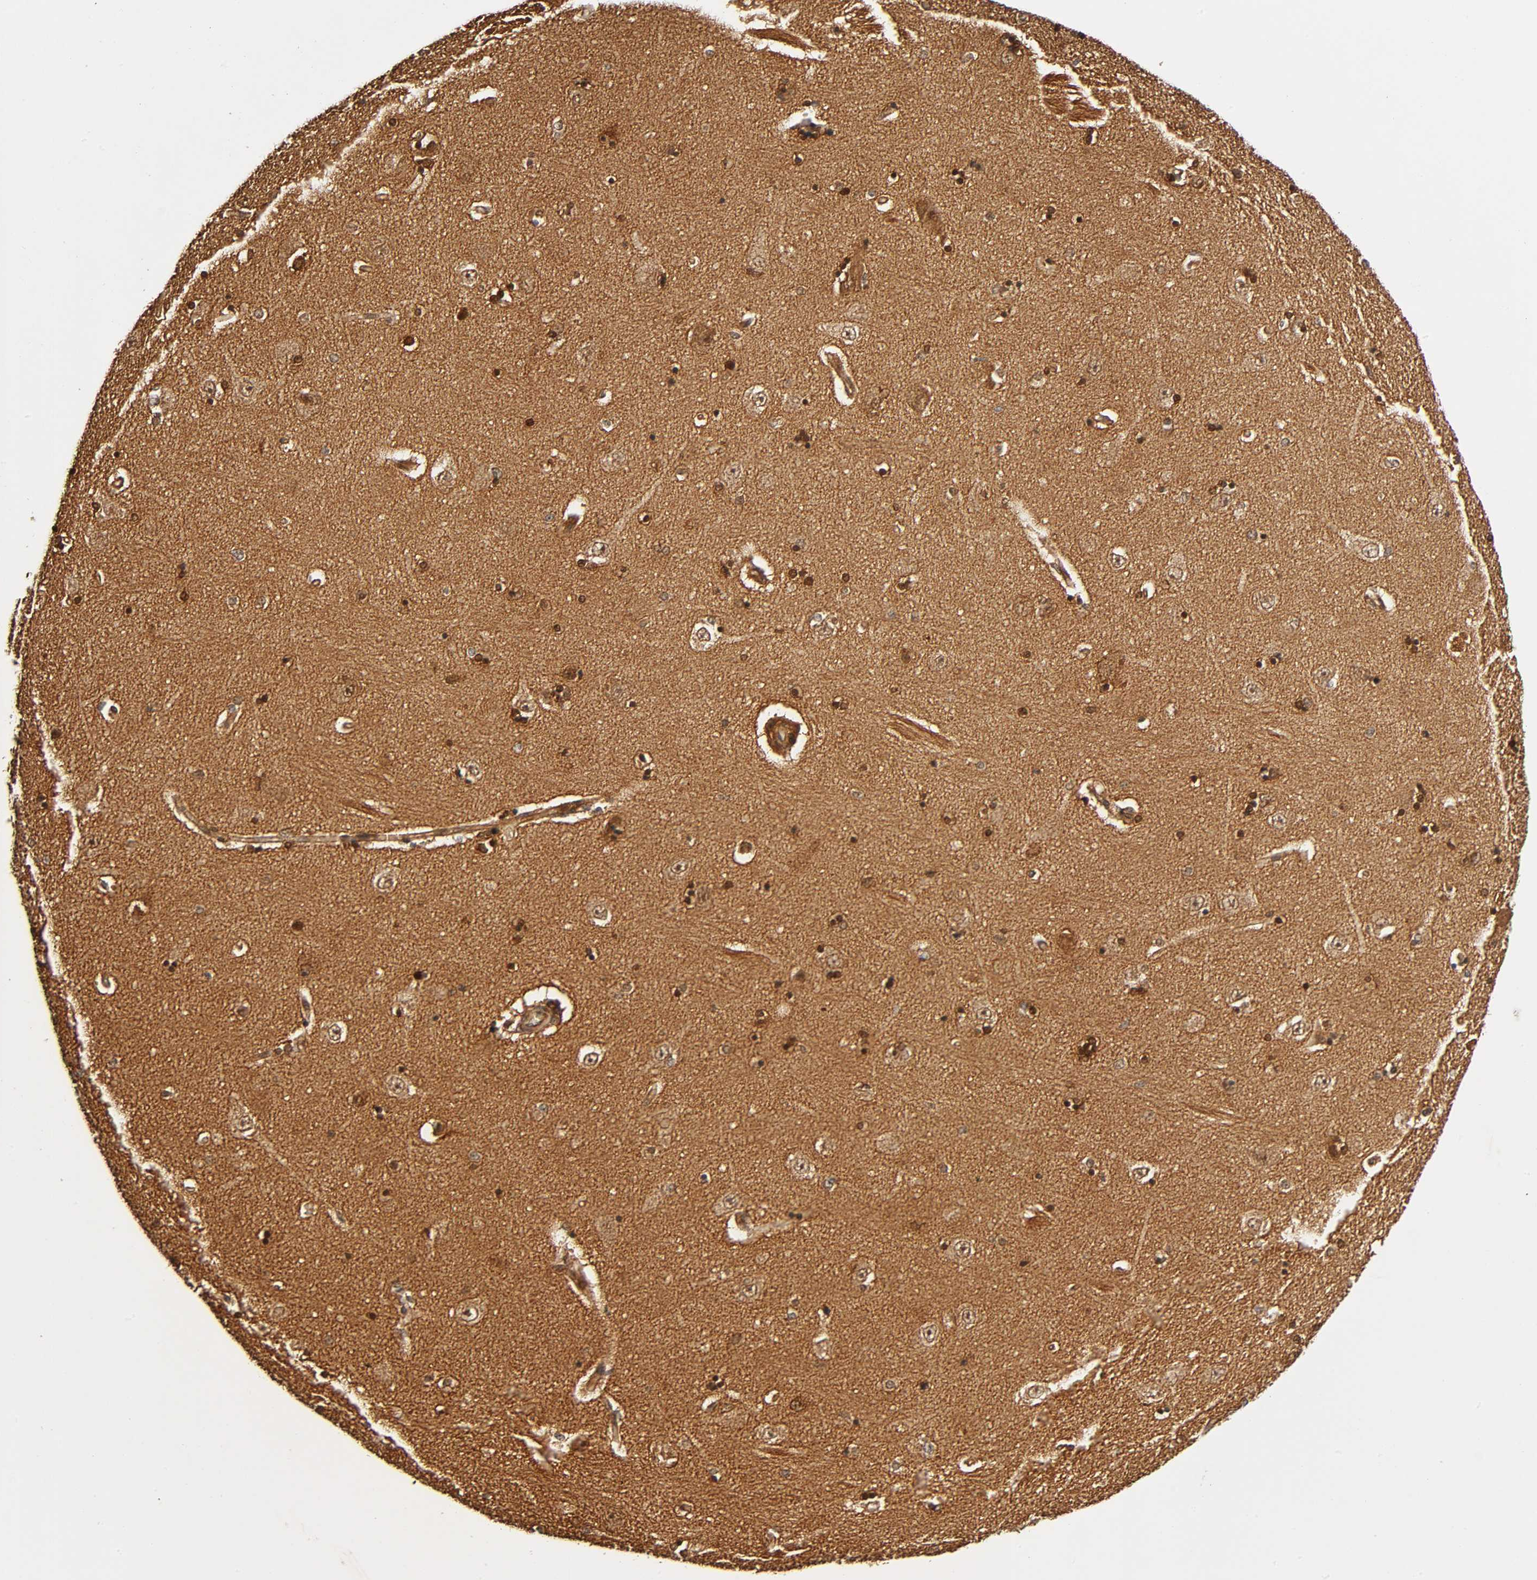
{"staining": {"intensity": "moderate", "quantity": ">75%", "location": "cytoplasmic/membranous,nuclear"}, "tissue": "hippocampus", "cell_type": "Glial cells", "image_type": "normal", "snomed": [{"axis": "morphology", "description": "Normal tissue, NOS"}, {"axis": "topography", "description": "Hippocampus"}], "caption": "Immunohistochemistry micrograph of unremarkable human hippocampus stained for a protein (brown), which exhibits medium levels of moderate cytoplasmic/membranous,nuclear staining in about >75% of glial cells.", "gene": "IQCJ", "patient": {"sex": "female", "age": 54}}